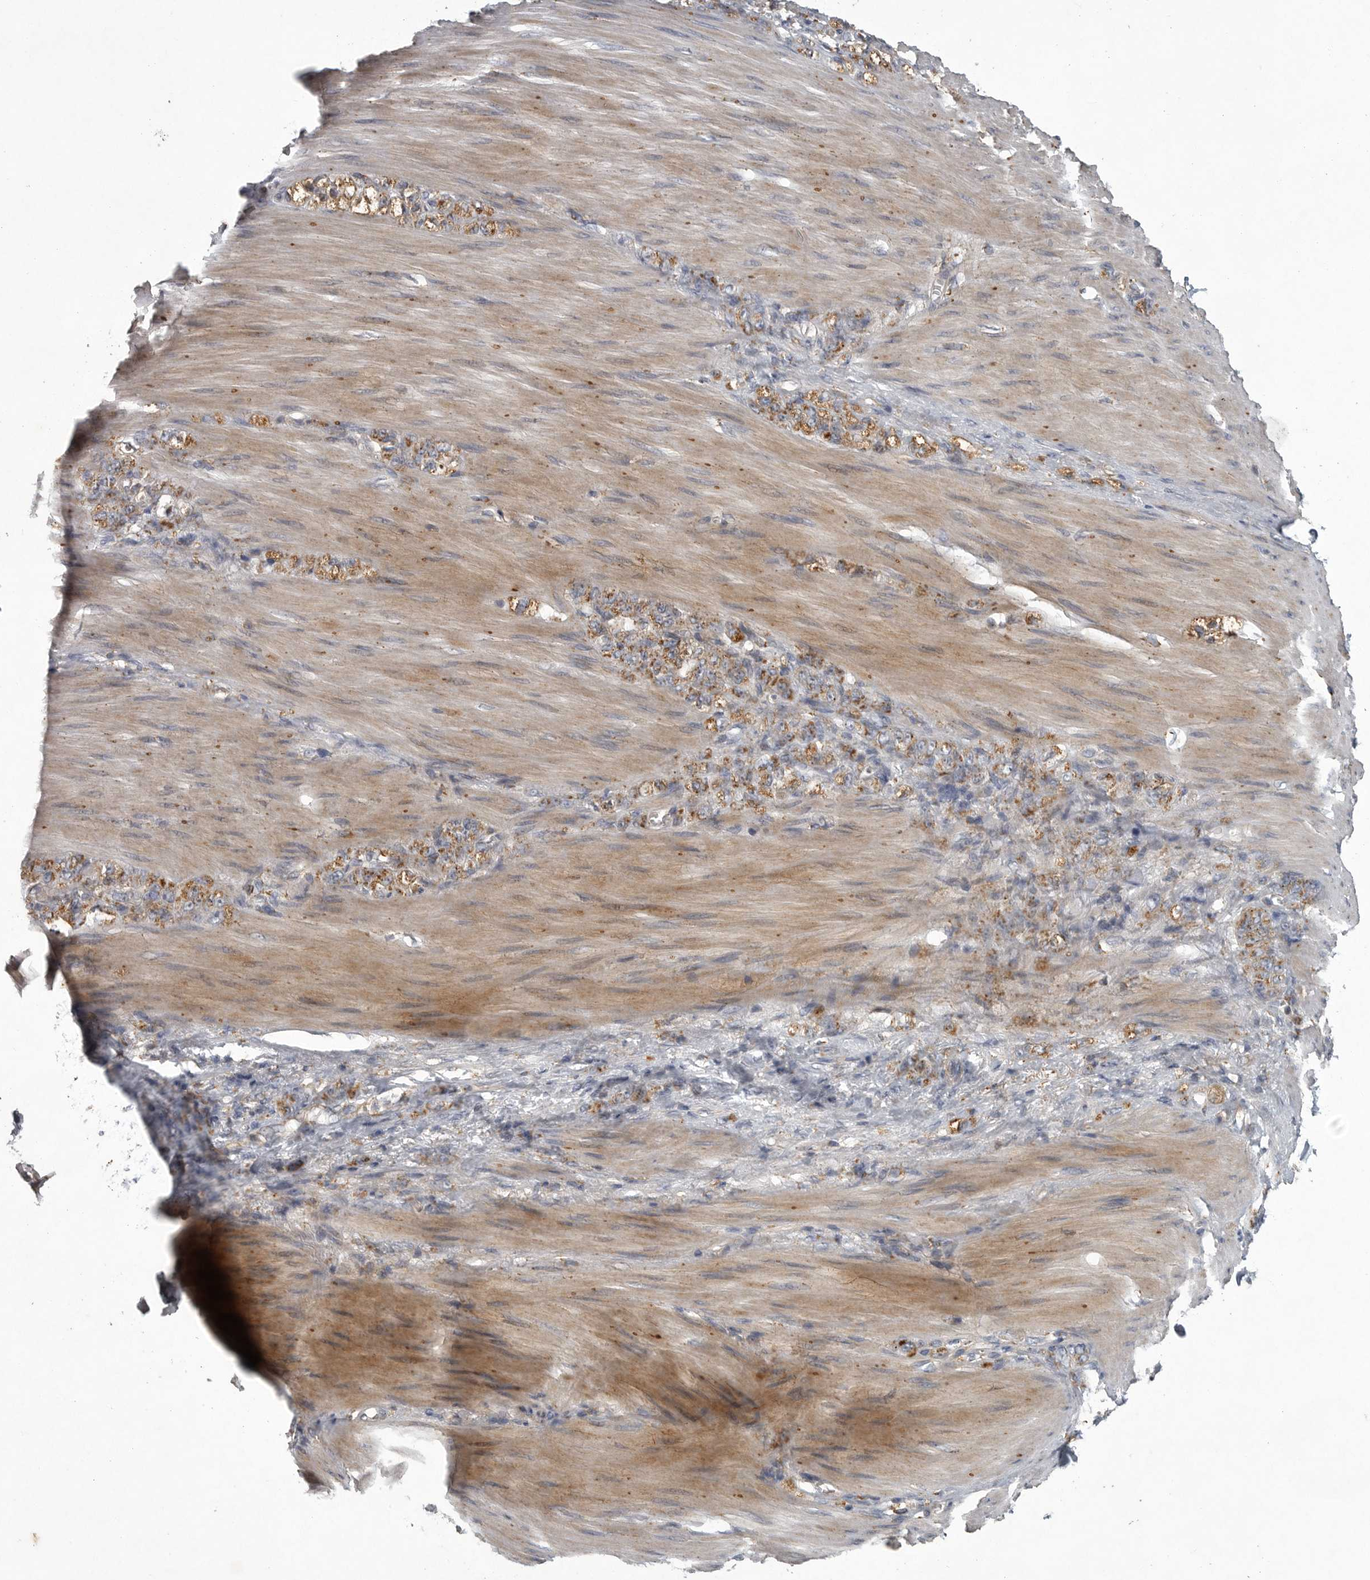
{"staining": {"intensity": "moderate", "quantity": ">75%", "location": "cytoplasmic/membranous"}, "tissue": "stomach cancer", "cell_type": "Tumor cells", "image_type": "cancer", "snomed": [{"axis": "morphology", "description": "Normal tissue, NOS"}, {"axis": "morphology", "description": "Adenocarcinoma, NOS"}, {"axis": "topography", "description": "Stomach"}], "caption": "Immunohistochemical staining of human stomach cancer demonstrates medium levels of moderate cytoplasmic/membranous protein expression in approximately >75% of tumor cells. (brown staining indicates protein expression, while blue staining denotes nuclei).", "gene": "LAMTOR3", "patient": {"sex": "male", "age": 82}}